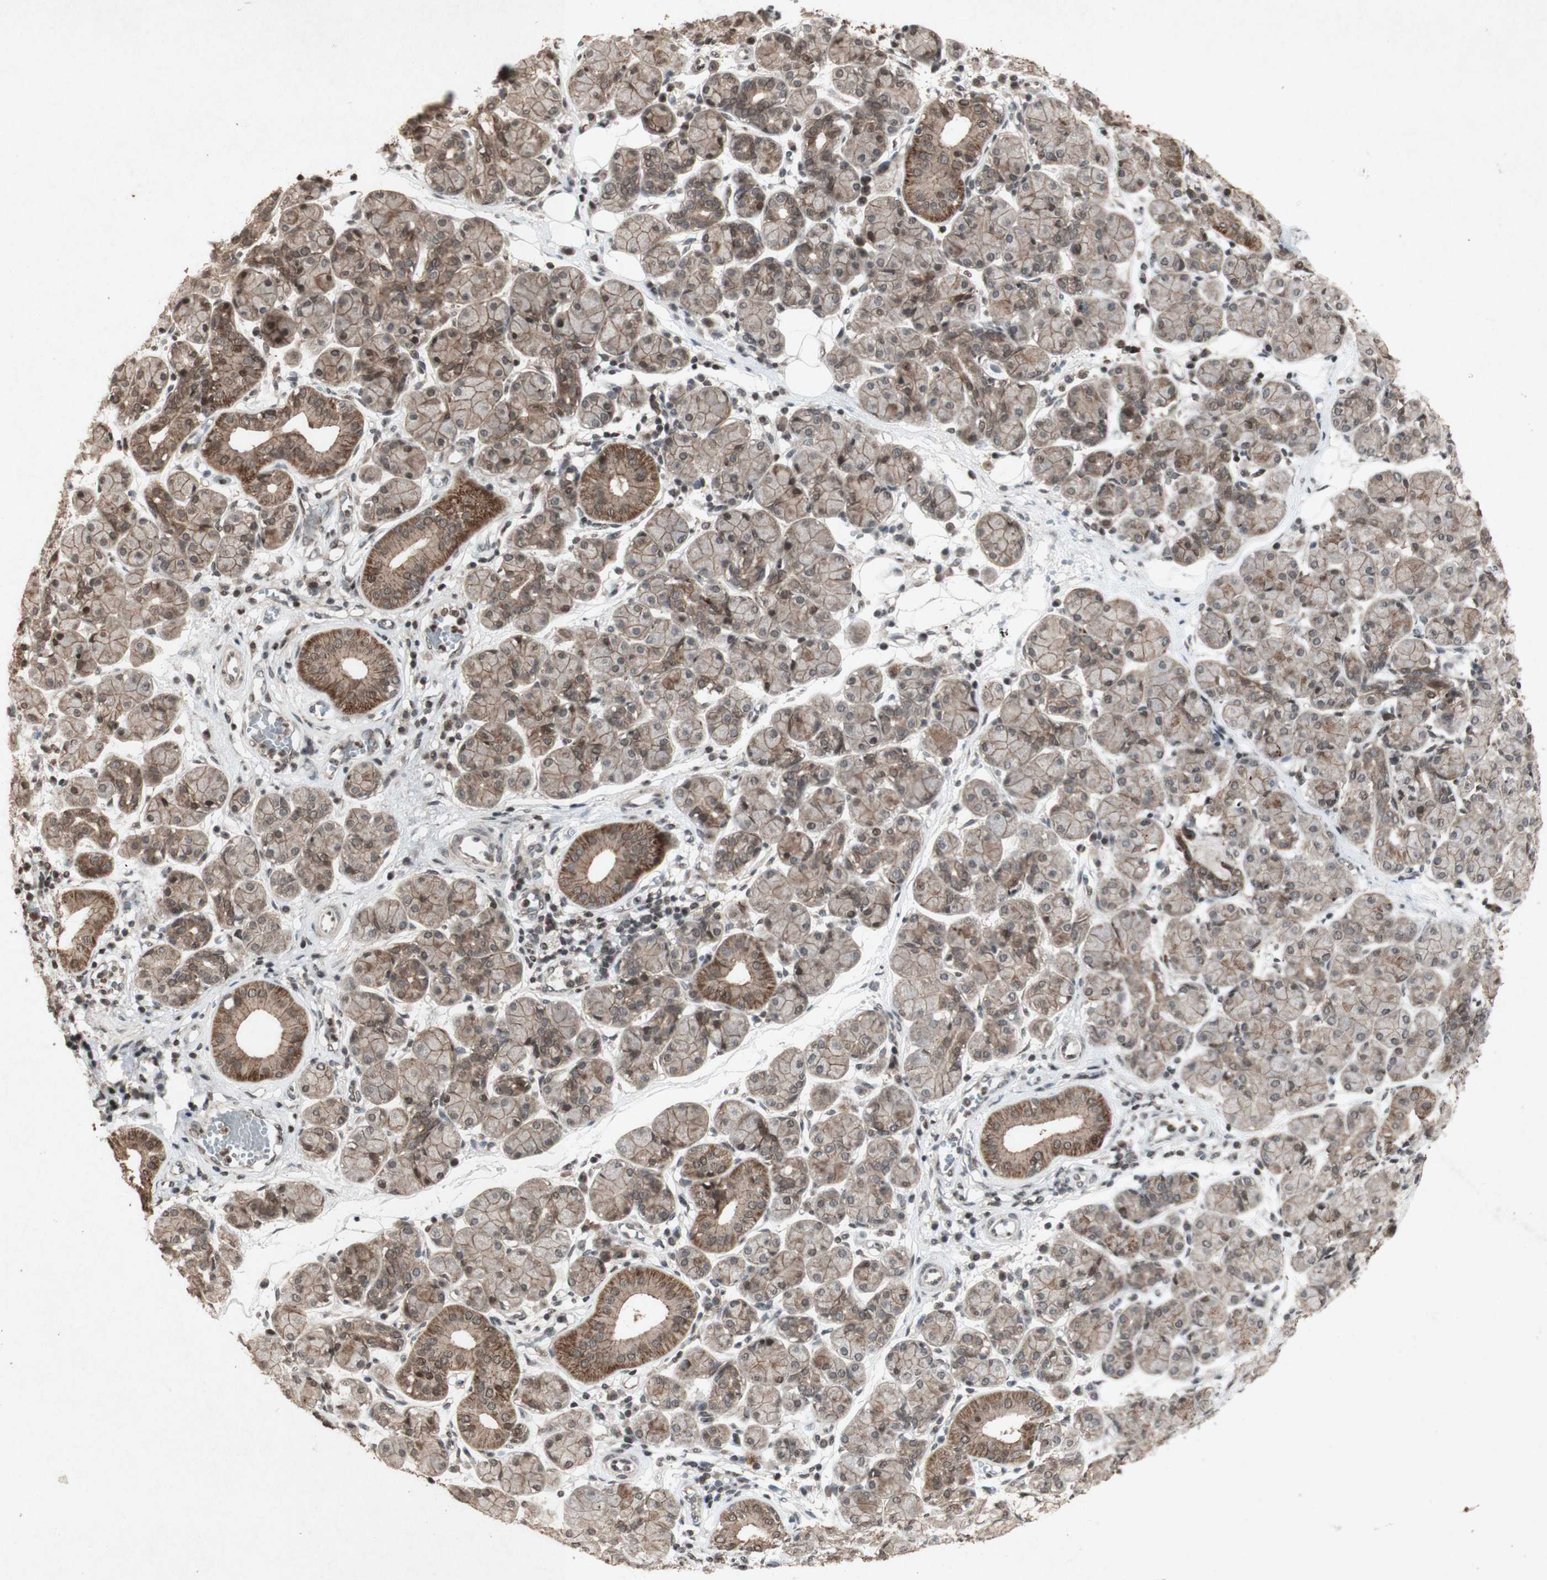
{"staining": {"intensity": "moderate", "quantity": ">75%", "location": "cytoplasmic/membranous"}, "tissue": "salivary gland", "cell_type": "Glandular cells", "image_type": "normal", "snomed": [{"axis": "morphology", "description": "Normal tissue, NOS"}, {"axis": "morphology", "description": "Inflammation, NOS"}, {"axis": "topography", "description": "Lymph node"}, {"axis": "topography", "description": "Salivary gland"}], "caption": "Immunohistochemistry (IHC) micrograph of normal salivary gland: salivary gland stained using immunohistochemistry (IHC) displays medium levels of moderate protein expression localized specifically in the cytoplasmic/membranous of glandular cells, appearing as a cytoplasmic/membranous brown color.", "gene": "PLXNA1", "patient": {"sex": "male", "age": 3}}